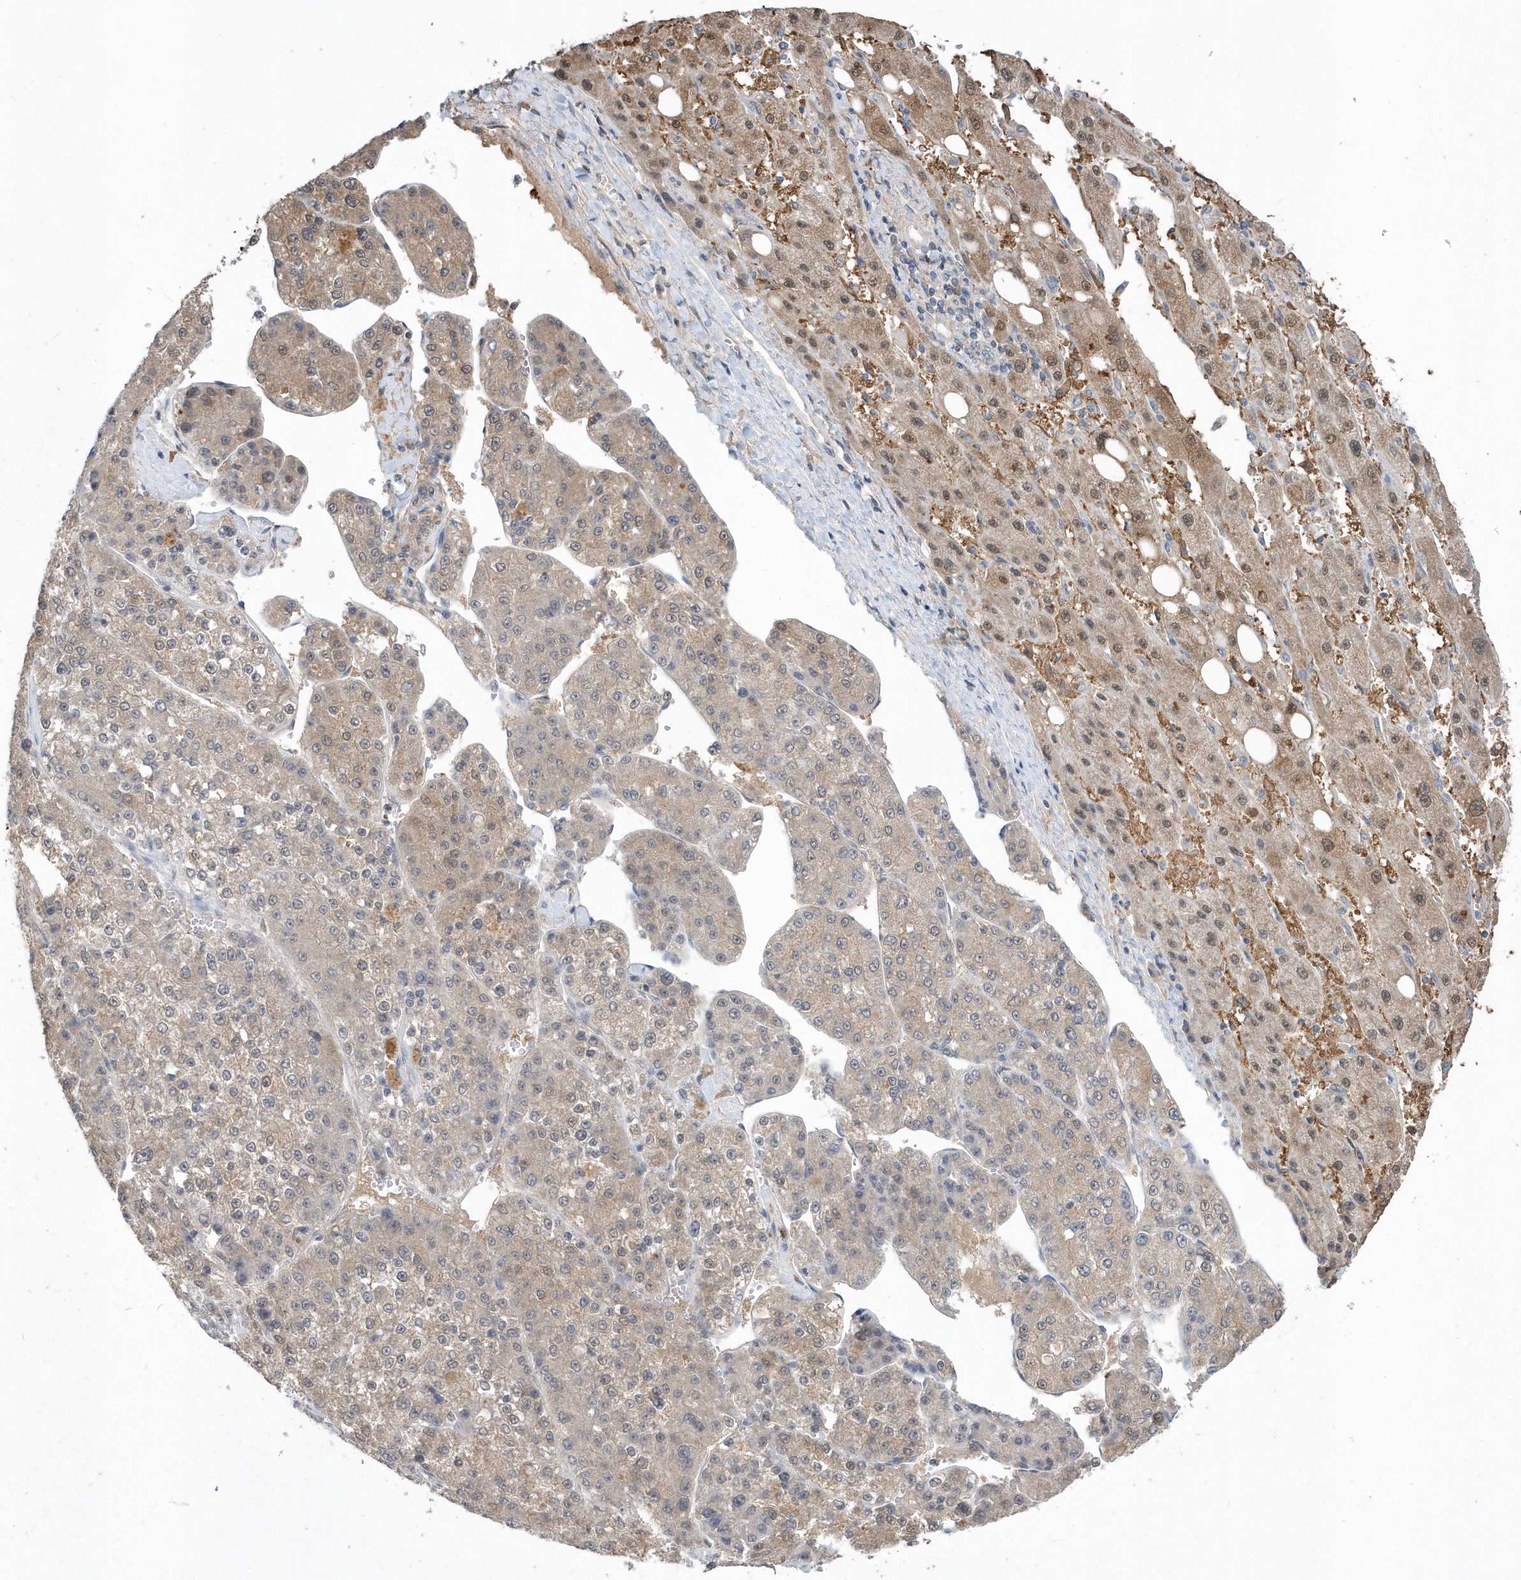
{"staining": {"intensity": "weak", "quantity": ">75%", "location": "cytoplasmic/membranous,nuclear"}, "tissue": "liver cancer", "cell_type": "Tumor cells", "image_type": "cancer", "snomed": [{"axis": "morphology", "description": "Carcinoma, Hepatocellular, NOS"}, {"axis": "topography", "description": "Liver"}], "caption": "This image displays liver cancer stained with IHC to label a protein in brown. The cytoplasmic/membranous and nuclear of tumor cells show weak positivity for the protein. Nuclei are counter-stained blue.", "gene": "AKR7A2", "patient": {"sex": "female", "age": 73}}